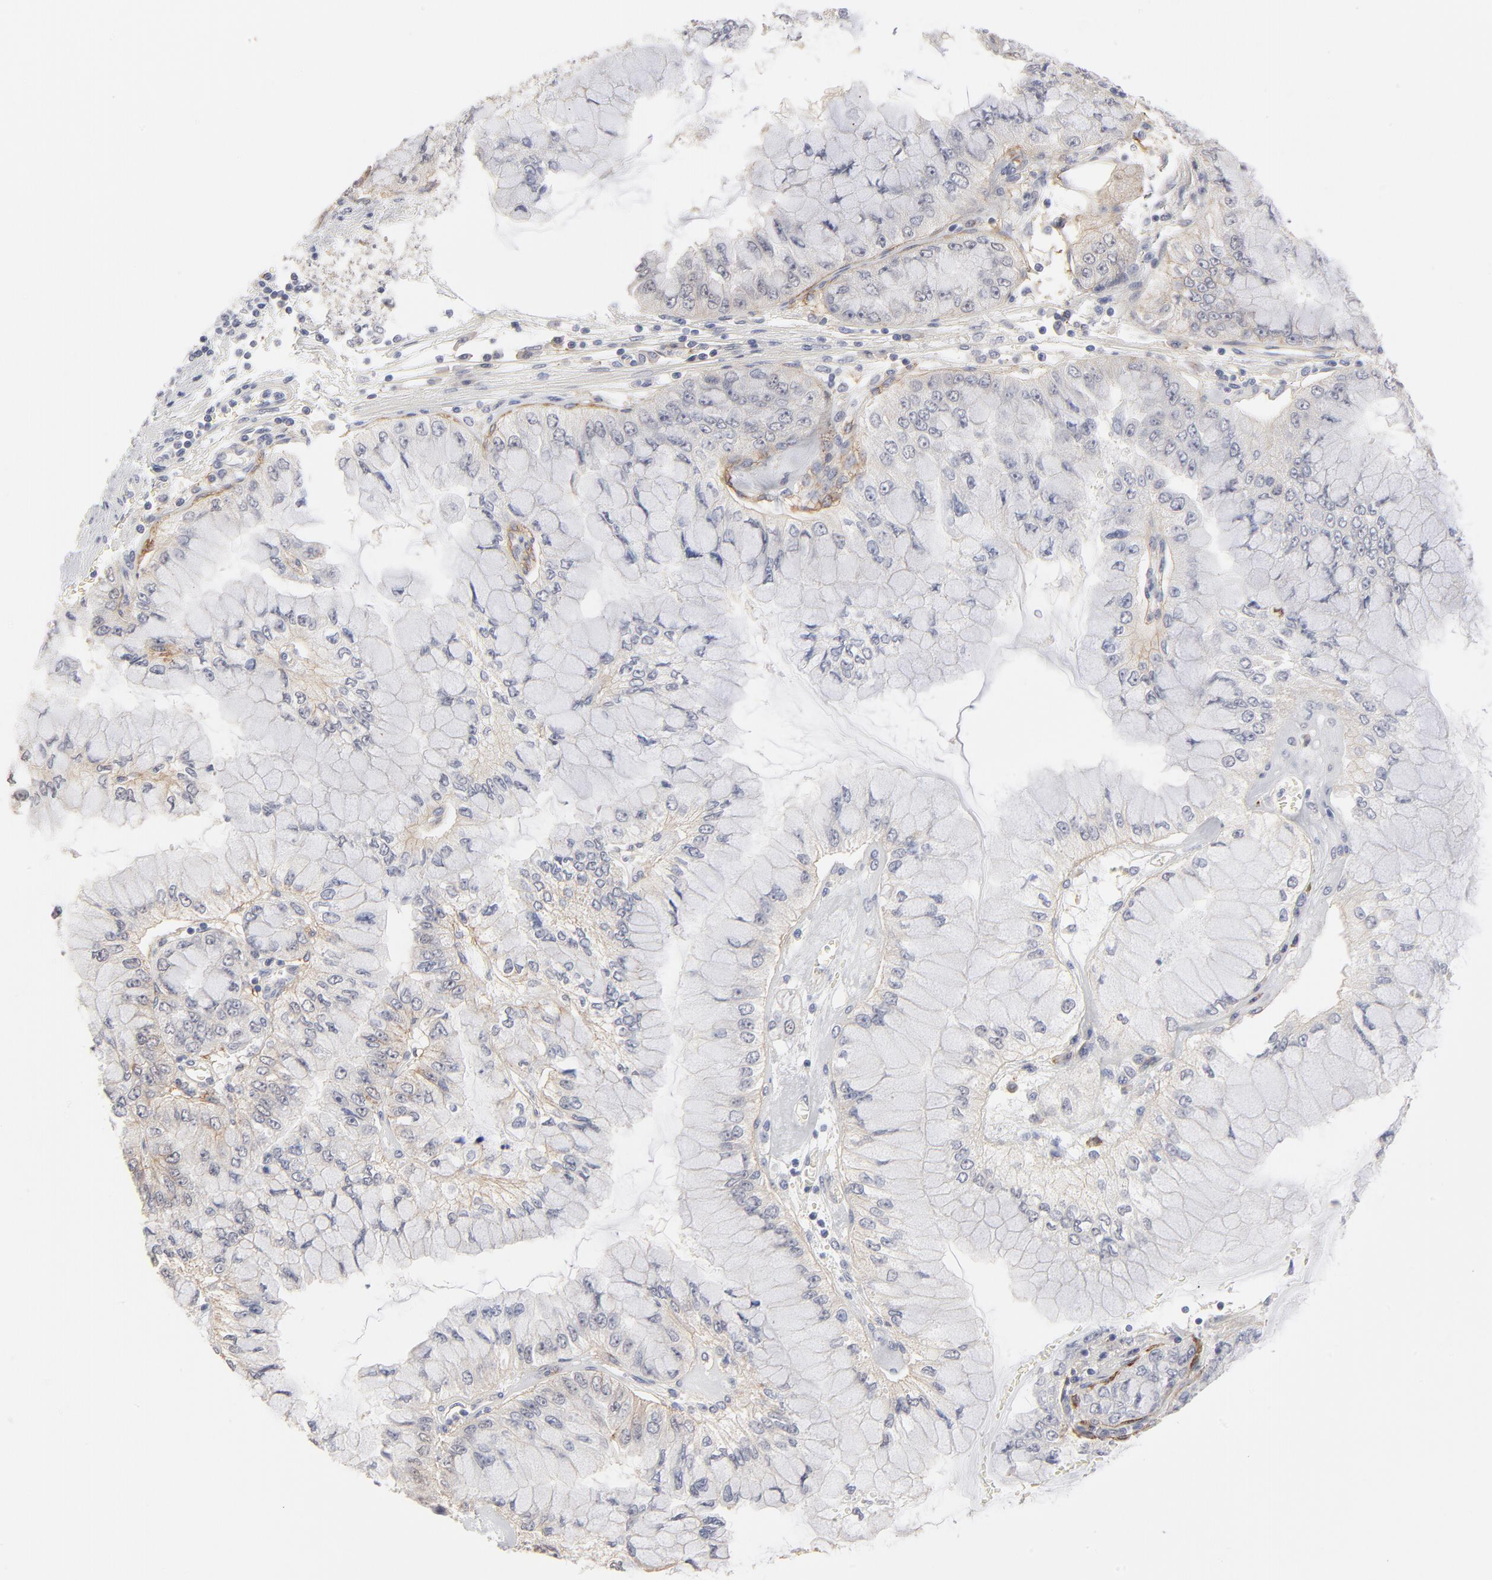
{"staining": {"intensity": "weak", "quantity": "<25%", "location": "cytoplasmic/membranous"}, "tissue": "liver cancer", "cell_type": "Tumor cells", "image_type": "cancer", "snomed": [{"axis": "morphology", "description": "Cholangiocarcinoma"}, {"axis": "topography", "description": "Liver"}], "caption": "Immunohistochemistry photomicrograph of neoplastic tissue: liver cholangiocarcinoma stained with DAB (3,3'-diaminobenzidine) demonstrates no significant protein staining in tumor cells.", "gene": "SLC16A1", "patient": {"sex": "female", "age": 79}}